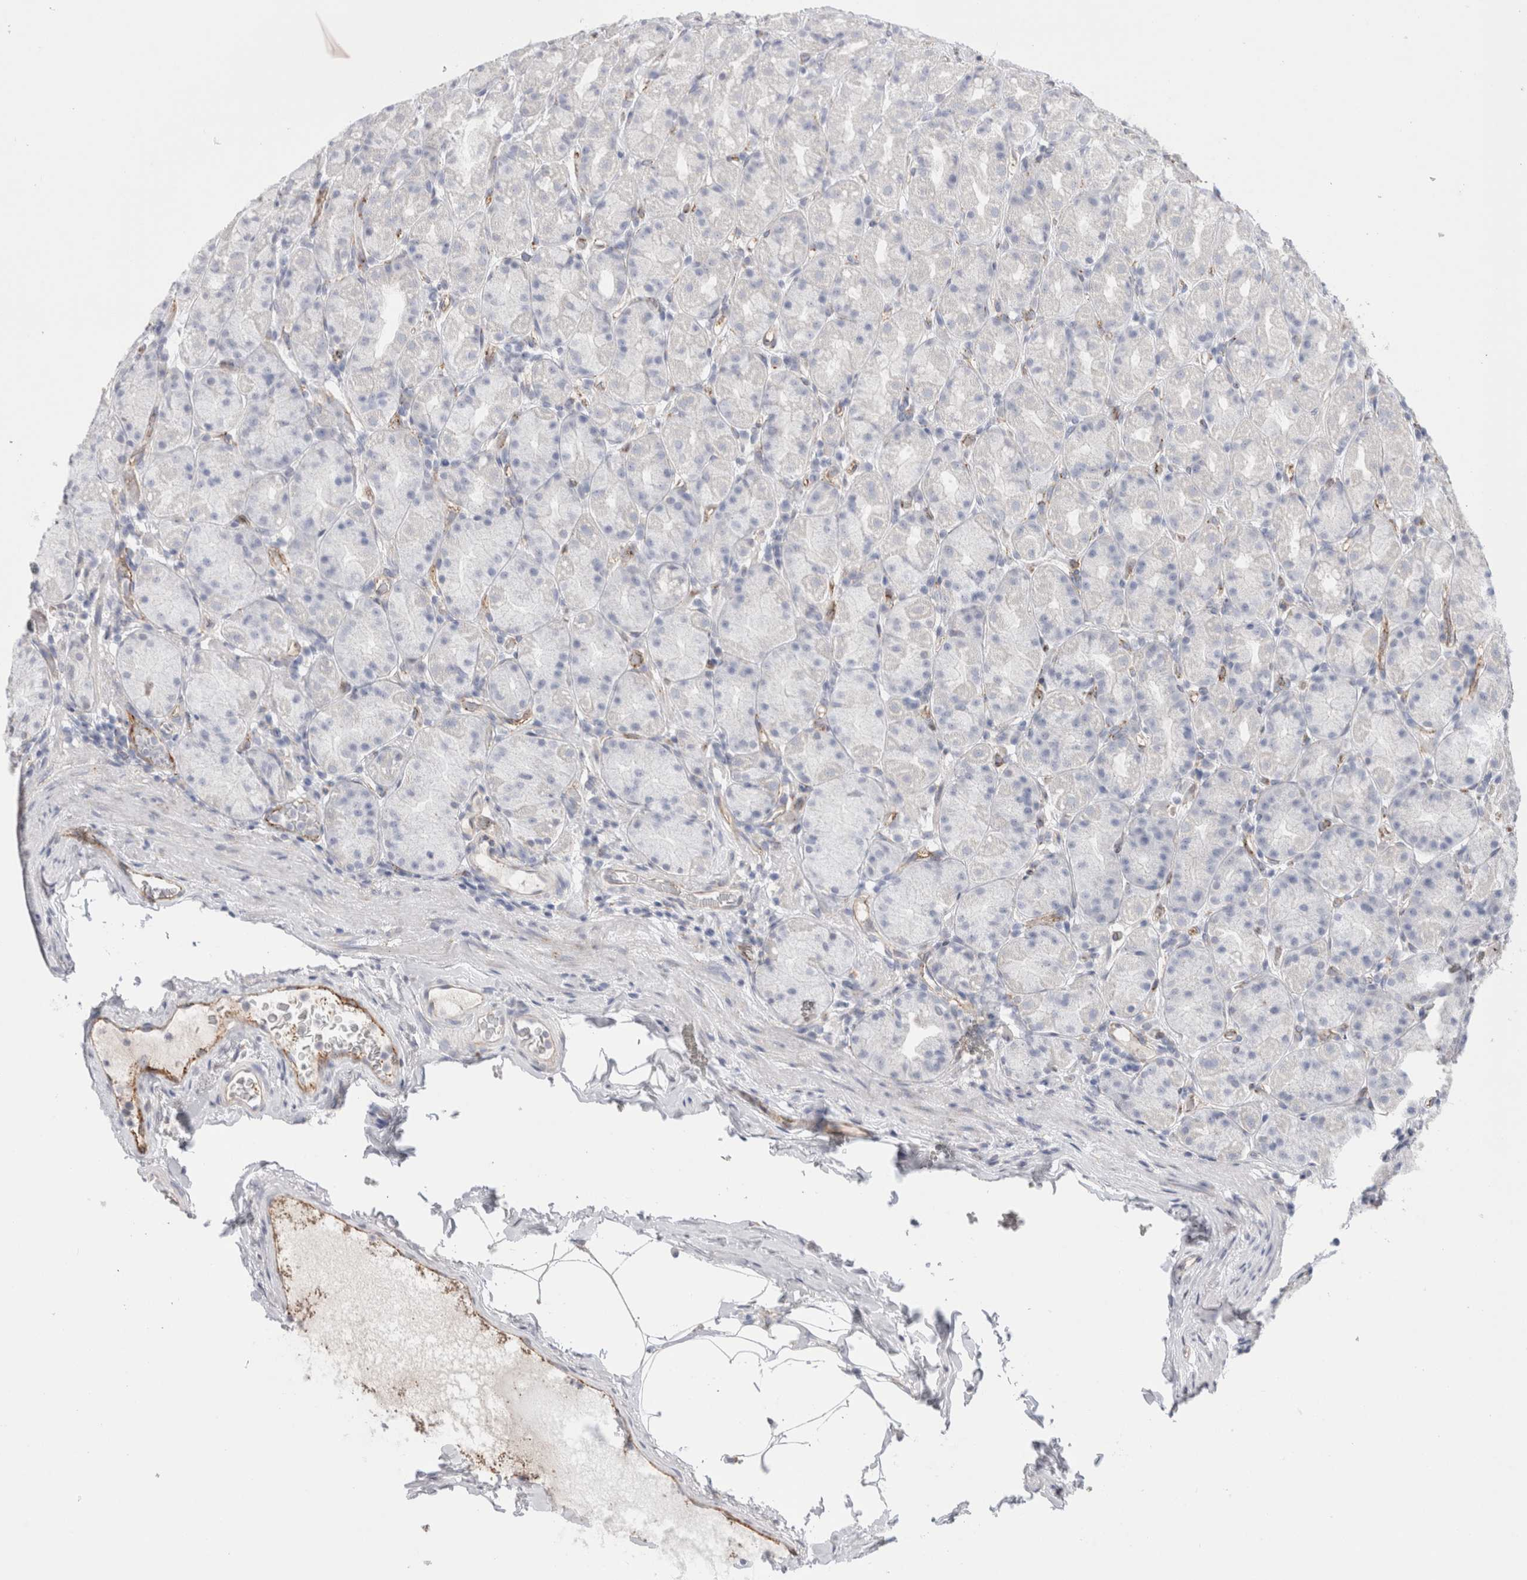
{"staining": {"intensity": "negative", "quantity": "none", "location": "none"}, "tissue": "stomach", "cell_type": "Glandular cells", "image_type": "normal", "snomed": [{"axis": "morphology", "description": "Normal tissue, NOS"}, {"axis": "topography", "description": "Stomach, upper"}], "caption": "Immunohistochemical staining of unremarkable stomach displays no significant staining in glandular cells. (Immunohistochemistry (ihc), brightfield microscopy, high magnification).", "gene": "CNPY4", "patient": {"sex": "male", "age": 68}}